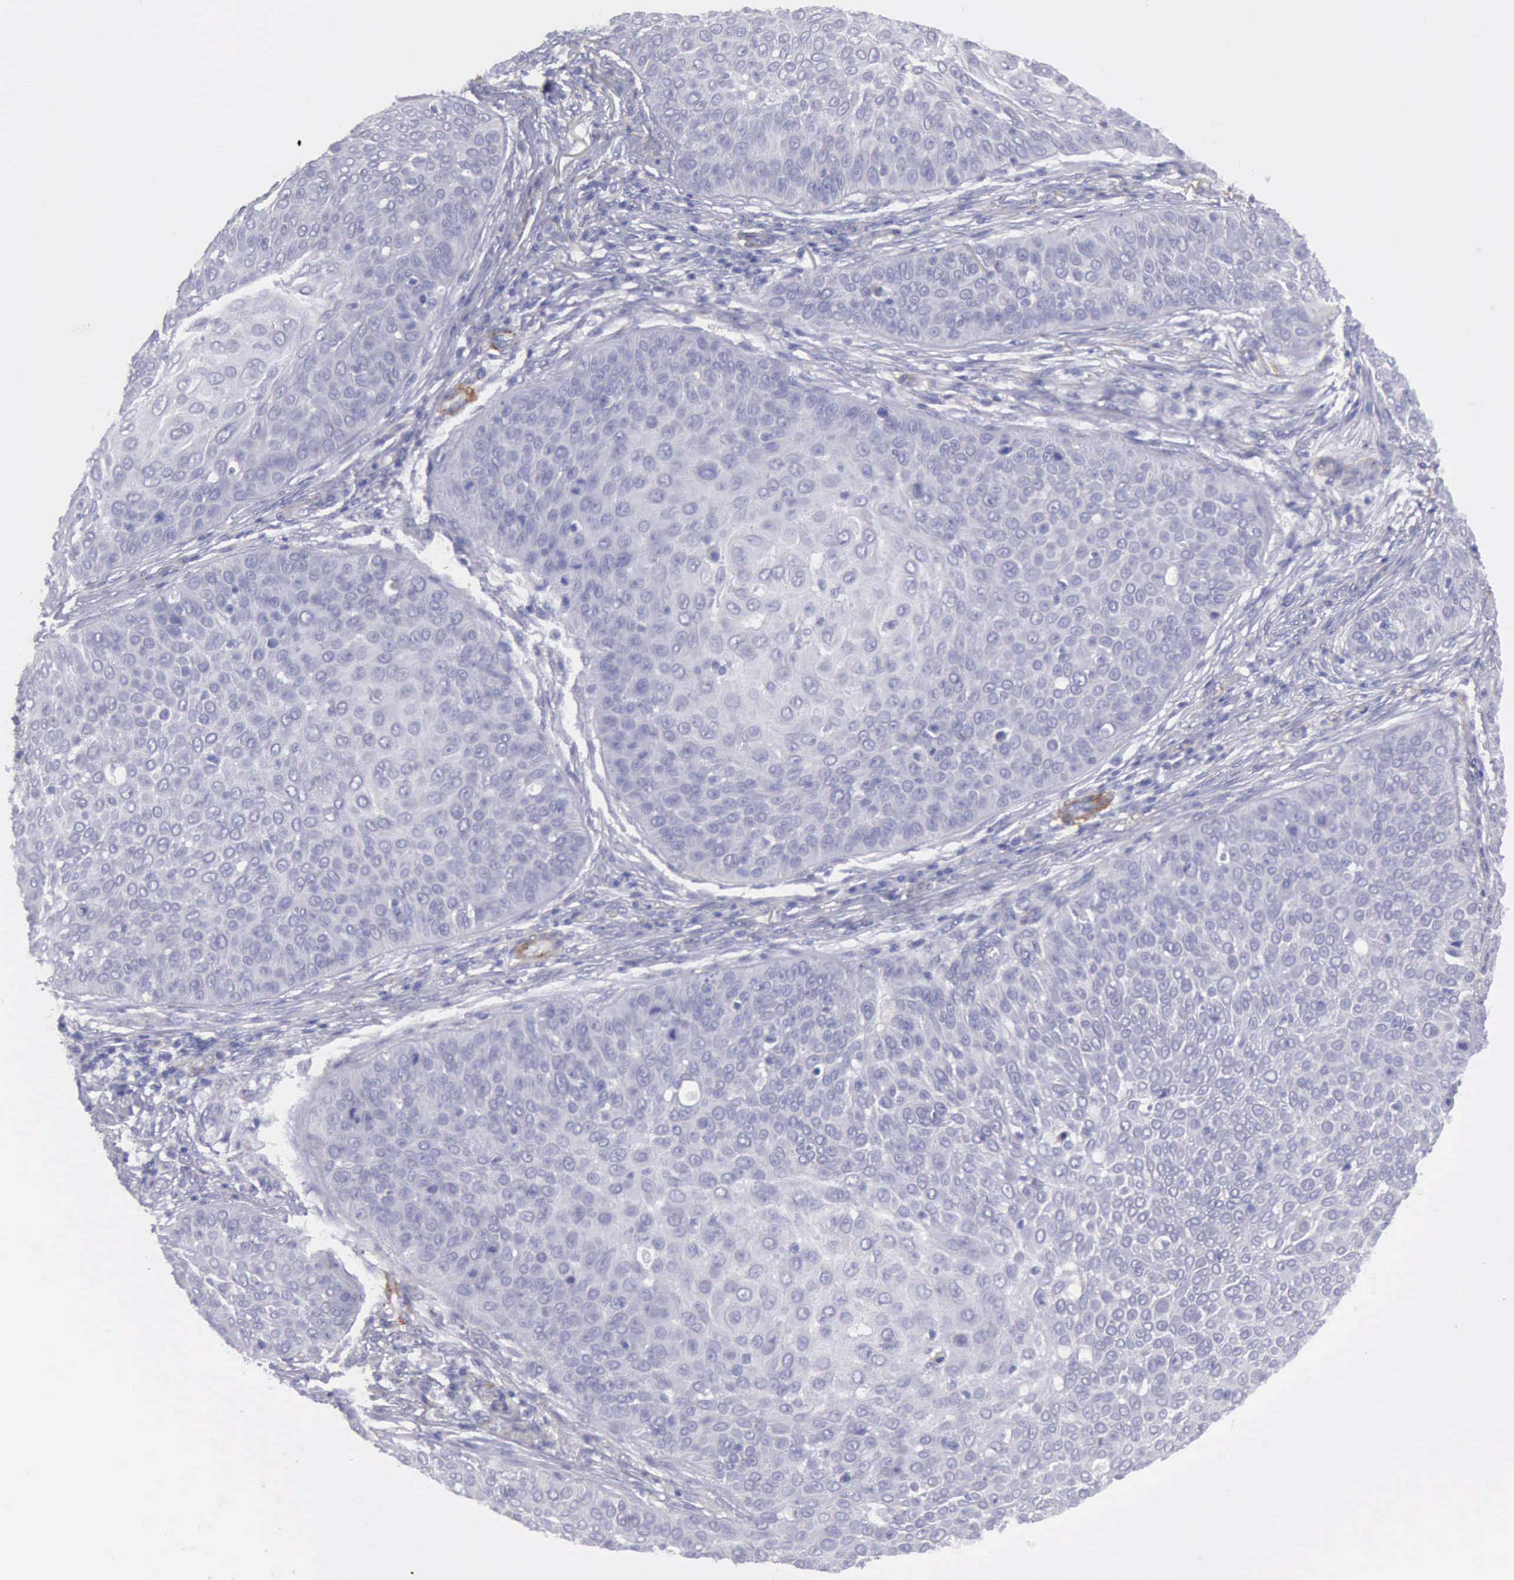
{"staining": {"intensity": "negative", "quantity": "none", "location": "none"}, "tissue": "skin cancer", "cell_type": "Tumor cells", "image_type": "cancer", "snomed": [{"axis": "morphology", "description": "Squamous cell carcinoma, NOS"}, {"axis": "topography", "description": "Skin"}], "caption": "Immunohistochemistry (IHC) photomicrograph of neoplastic tissue: human skin cancer stained with DAB demonstrates no significant protein expression in tumor cells. (Immunohistochemistry (IHC), brightfield microscopy, high magnification).", "gene": "AOC3", "patient": {"sex": "male", "age": 82}}